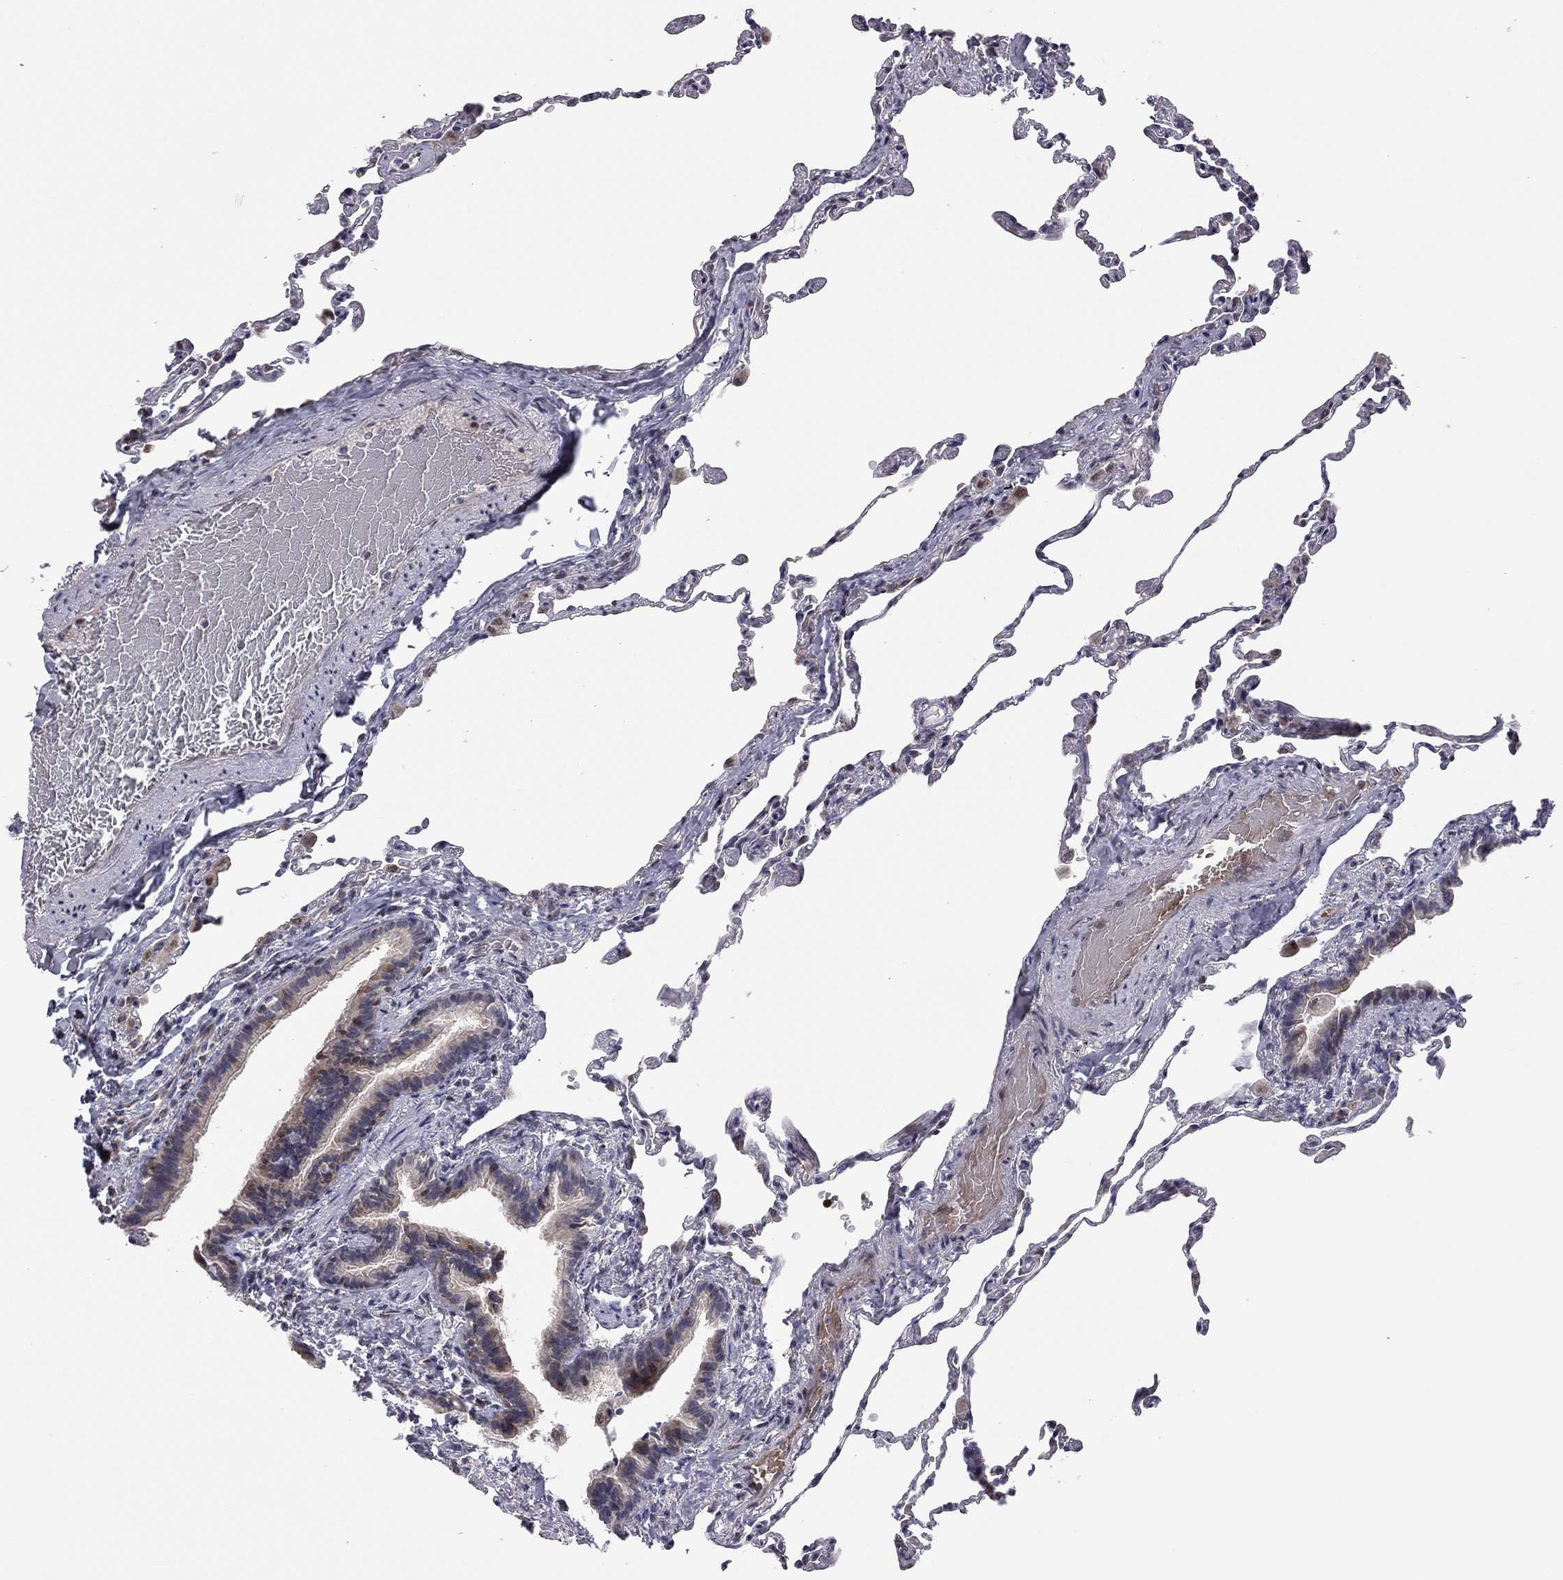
{"staining": {"intensity": "negative", "quantity": "none", "location": "none"}, "tissue": "lung", "cell_type": "Alveolar cells", "image_type": "normal", "snomed": [{"axis": "morphology", "description": "Normal tissue, NOS"}, {"axis": "topography", "description": "Lung"}], "caption": "The image shows no staining of alveolar cells in unremarkable lung.", "gene": "MC3R", "patient": {"sex": "female", "age": 57}}